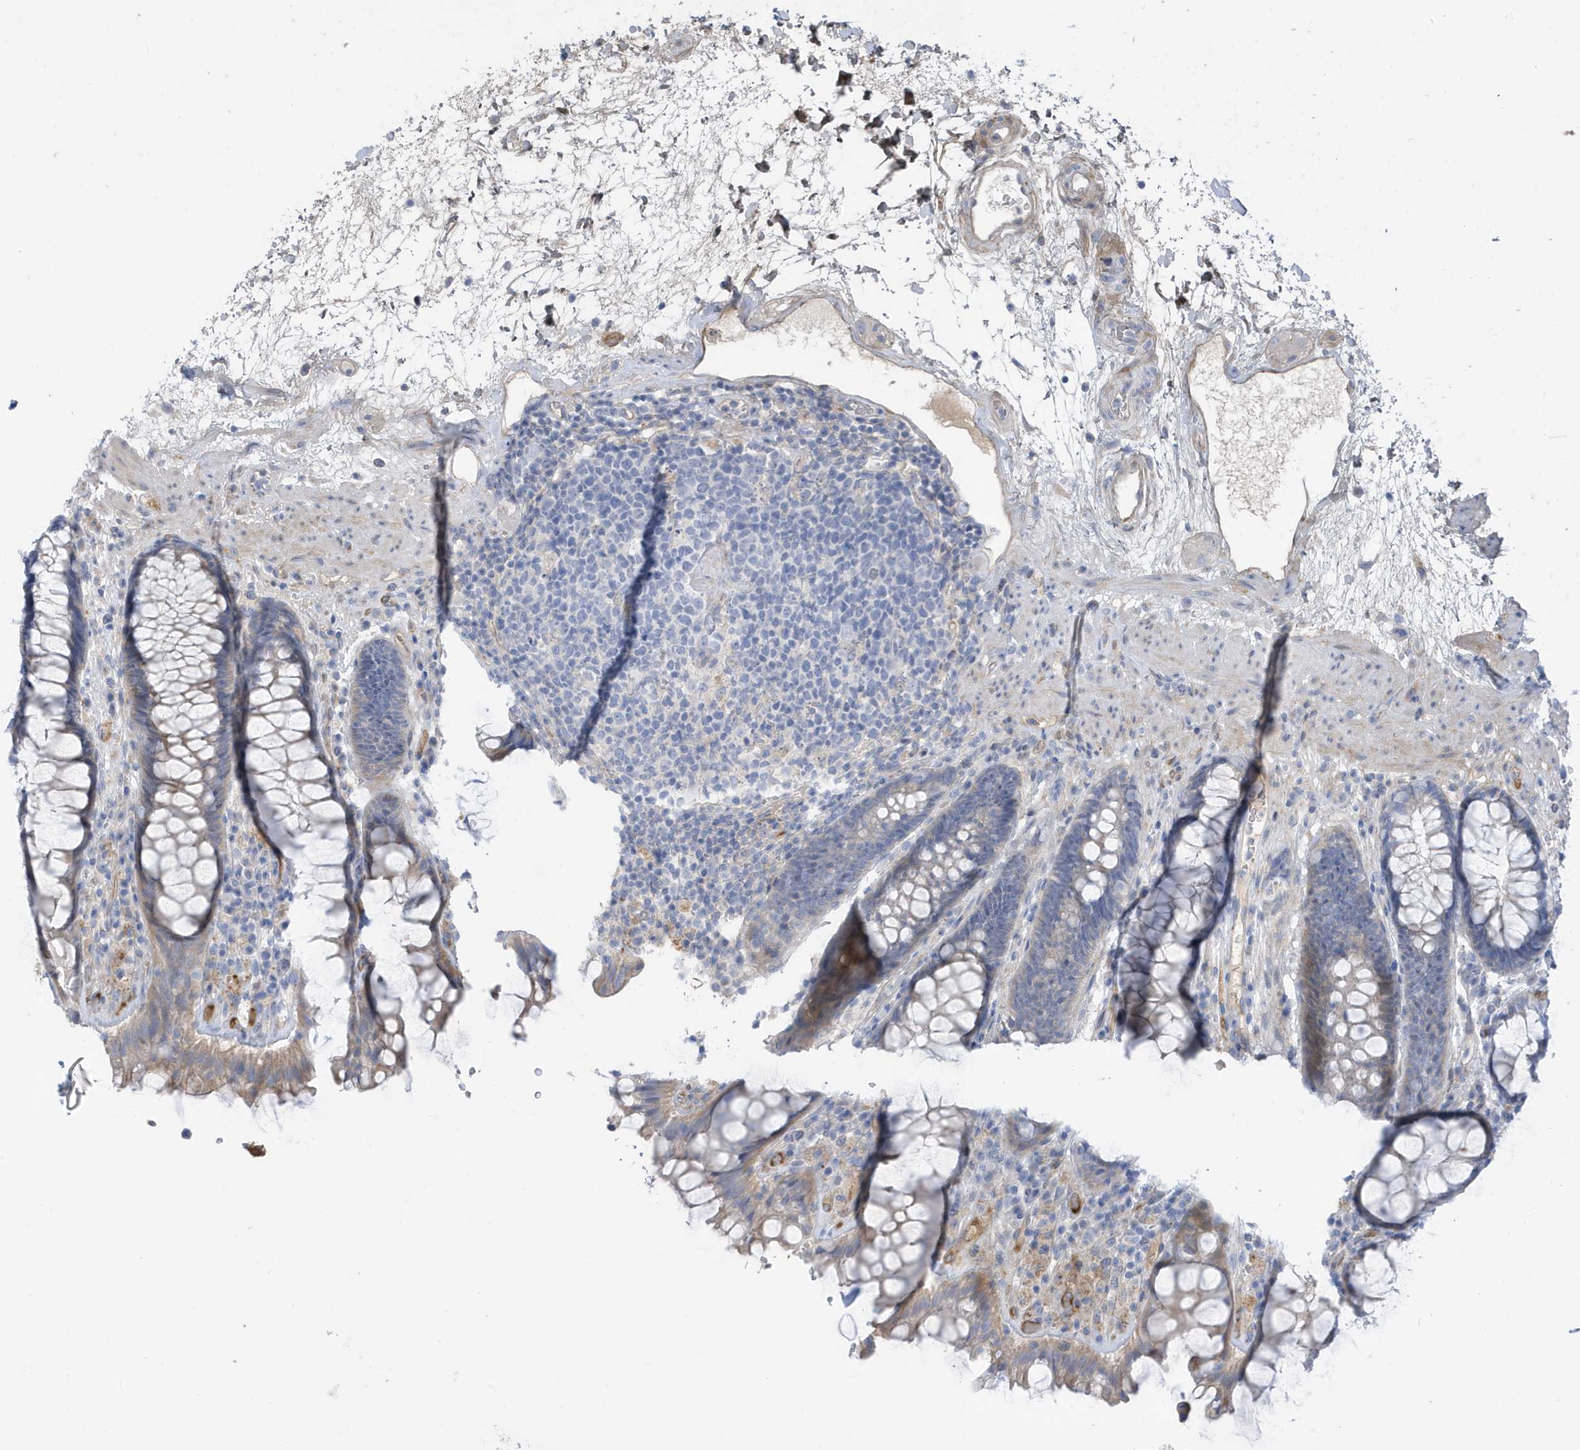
{"staining": {"intensity": "weak", "quantity": "25%-75%", "location": "cytoplasmic/membranous"}, "tissue": "rectum", "cell_type": "Glandular cells", "image_type": "normal", "snomed": [{"axis": "morphology", "description": "Normal tissue, NOS"}, {"axis": "topography", "description": "Rectum"}], "caption": "Glandular cells display low levels of weak cytoplasmic/membranous positivity in about 25%-75% of cells in normal rectum. Immunohistochemistry stains the protein of interest in brown and the nuclei are stained blue.", "gene": "ATP13A5", "patient": {"sex": "male", "age": 64}}